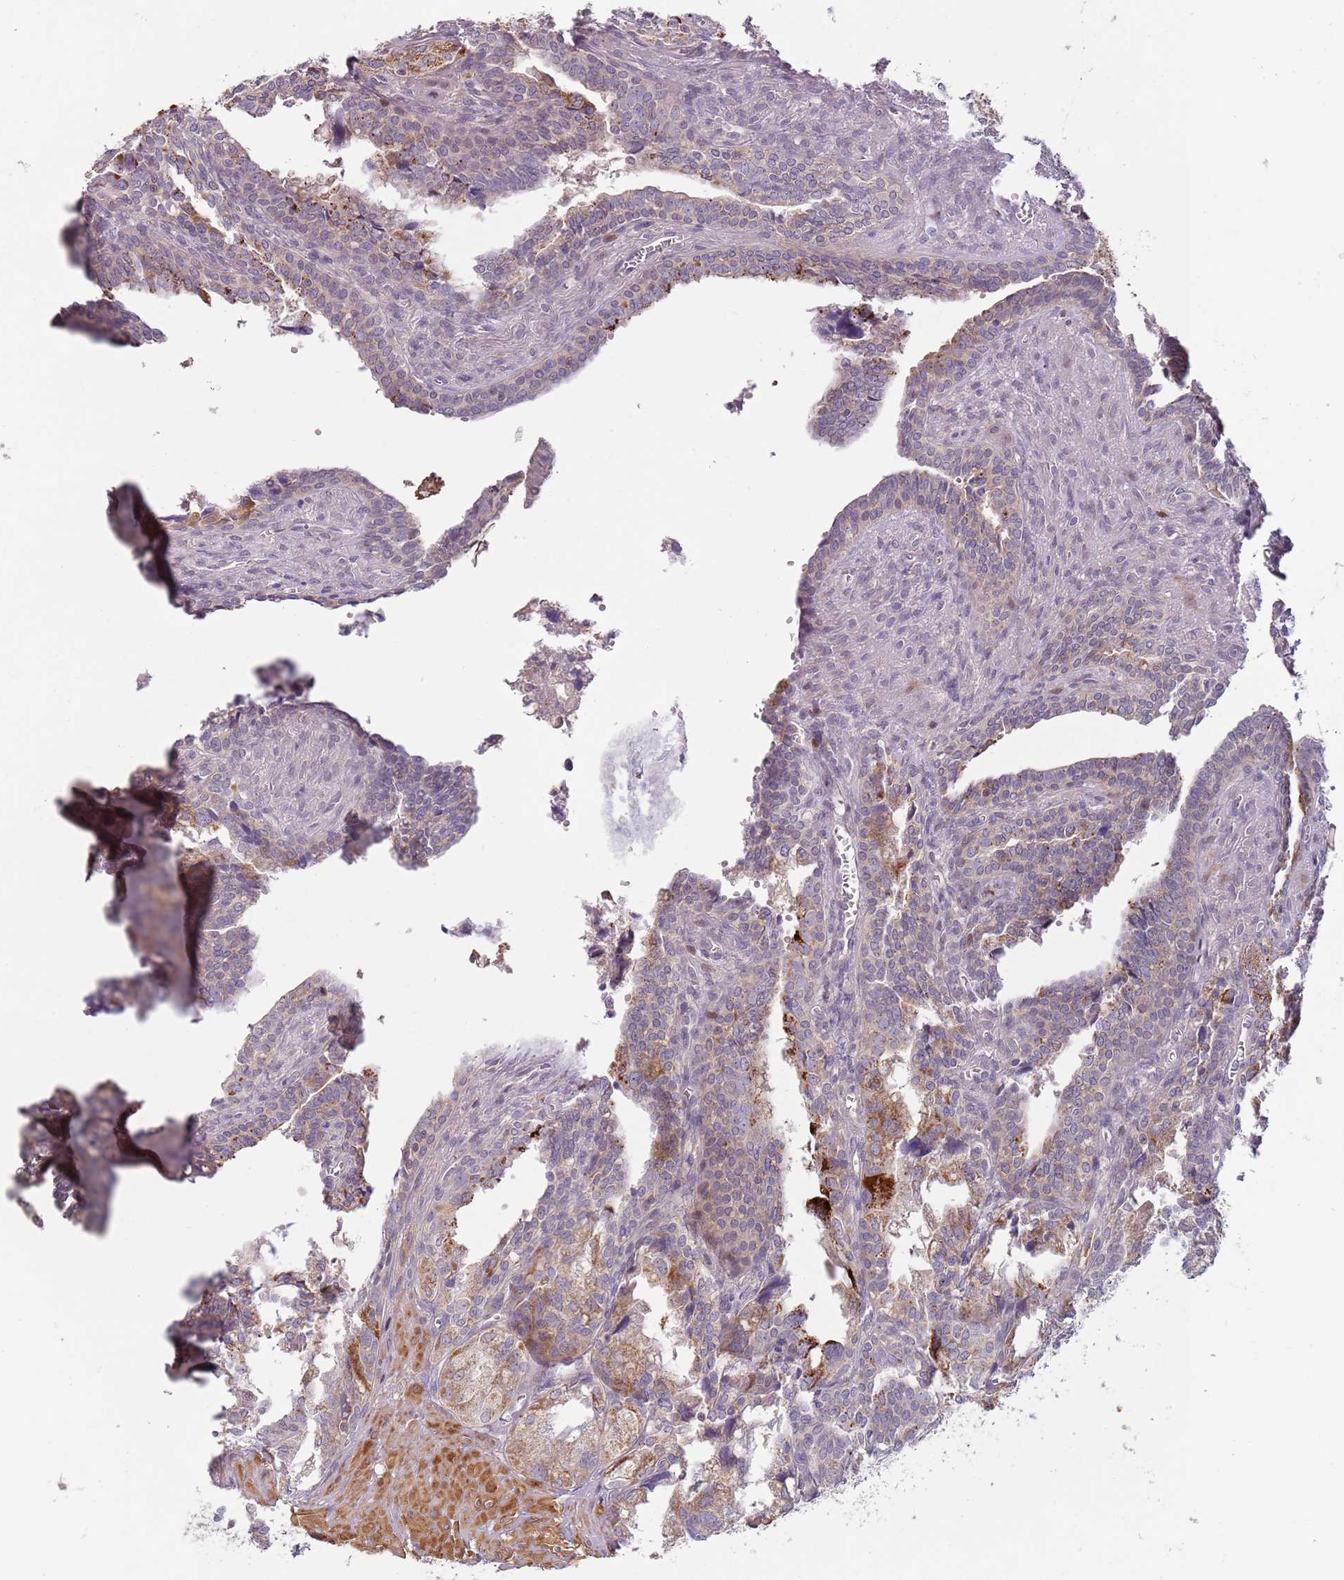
{"staining": {"intensity": "moderate", "quantity": "25%-75%", "location": "cytoplasmic/membranous"}, "tissue": "seminal vesicle", "cell_type": "Glandular cells", "image_type": "normal", "snomed": [{"axis": "morphology", "description": "Normal tissue, NOS"}, {"axis": "topography", "description": "Seminal veicle"}], "caption": "Brown immunohistochemical staining in unremarkable human seminal vesicle displays moderate cytoplasmic/membranous staining in approximately 25%-75% of glandular cells.", "gene": "DTD2", "patient": {"sex": "male", "age": 67}}